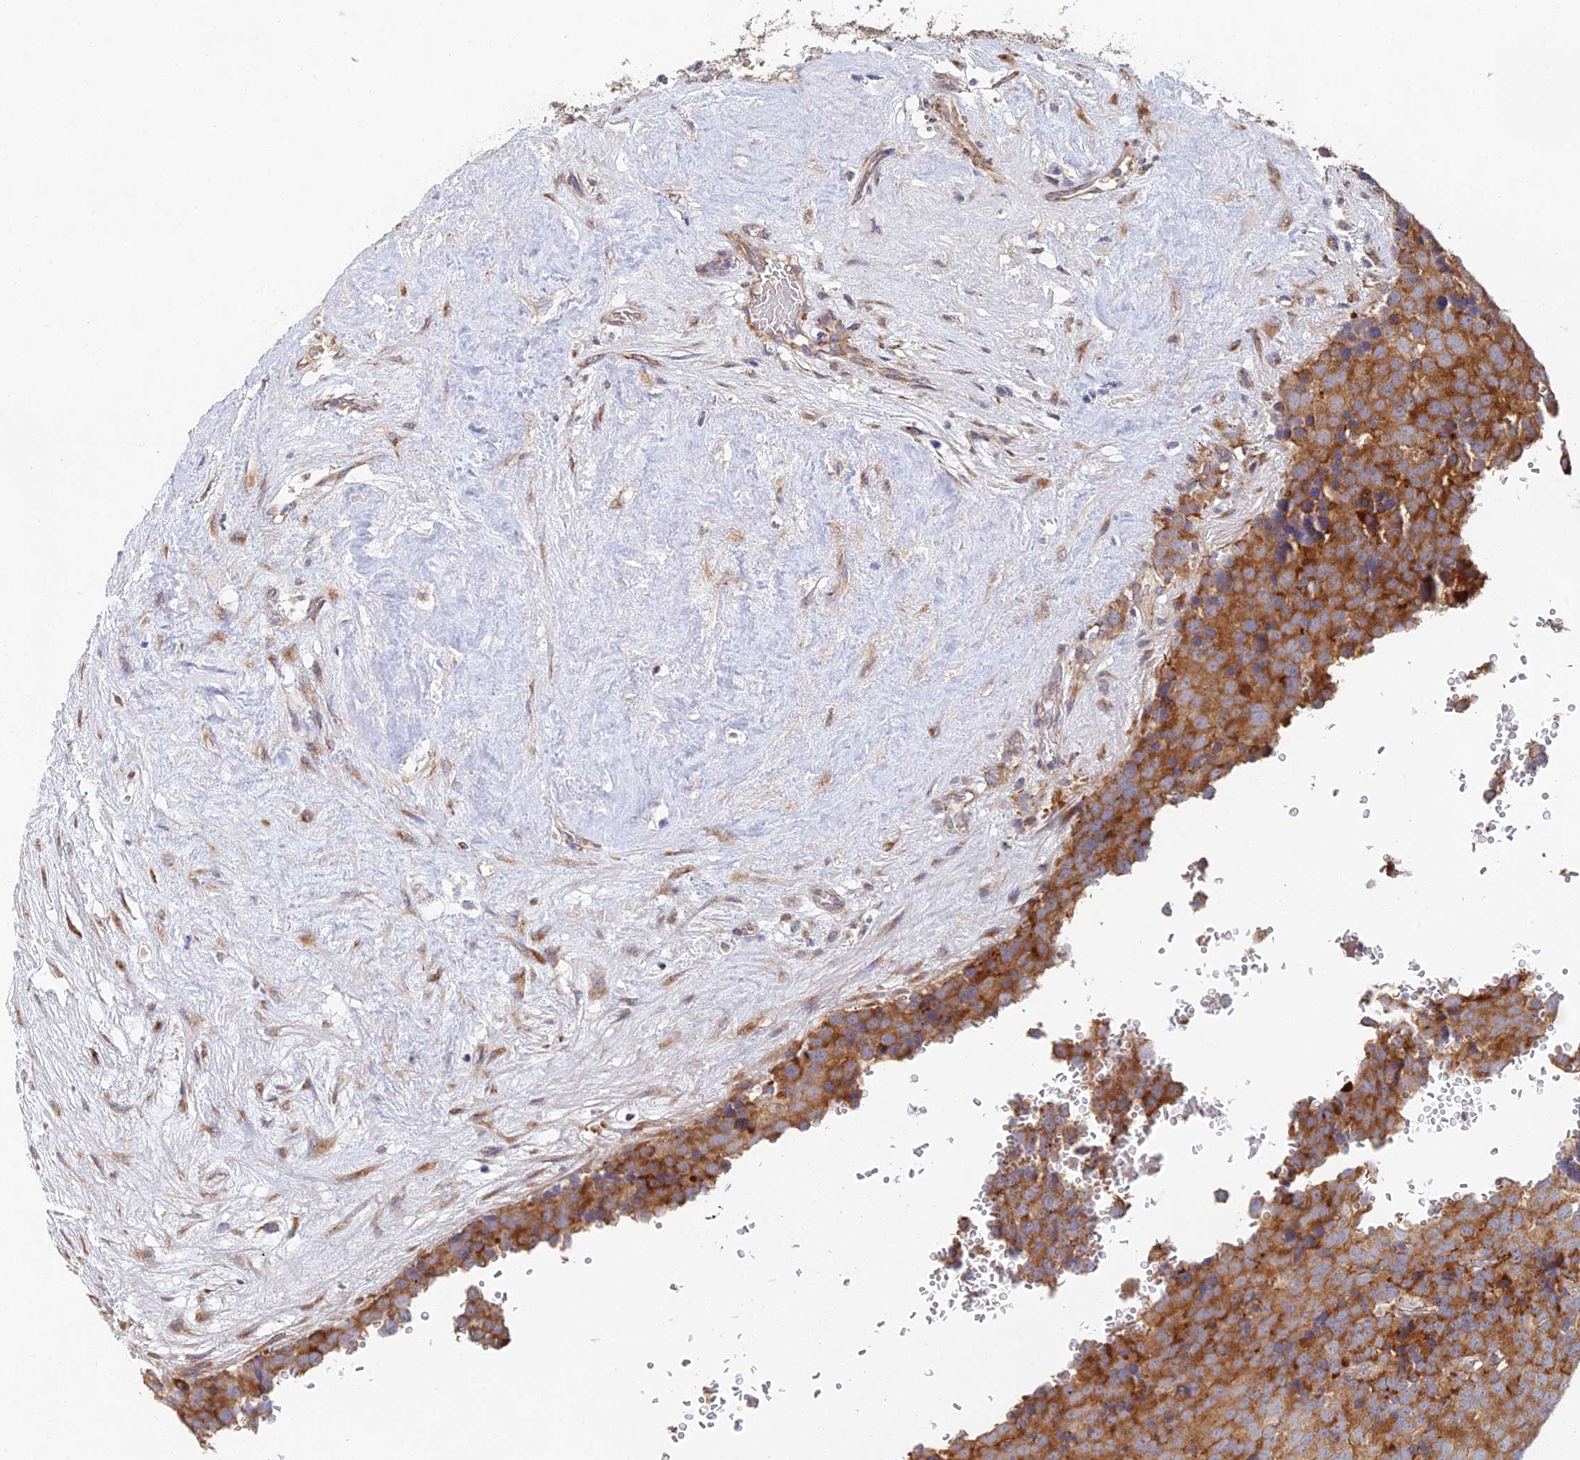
{"staining": {"intensity": "strong", "quantity": ">75%", "location": "cytoplasmic/membranous"}, "tissue": "testis cancer", "cell_type": "Tumor cells", "image_type": "cancer", "snomed": [{"axis": "morphology", "description": "Seminoma, NOS"}, {"axis": "topography", "description": "Testis"}], "caption": "Protein staining displays strong cytoplasmic/membranous expression in about >75% of tumor cells in testis seminoma.", "gene": "ELOF1", "patient": {"sex": "male", "age": 71}}